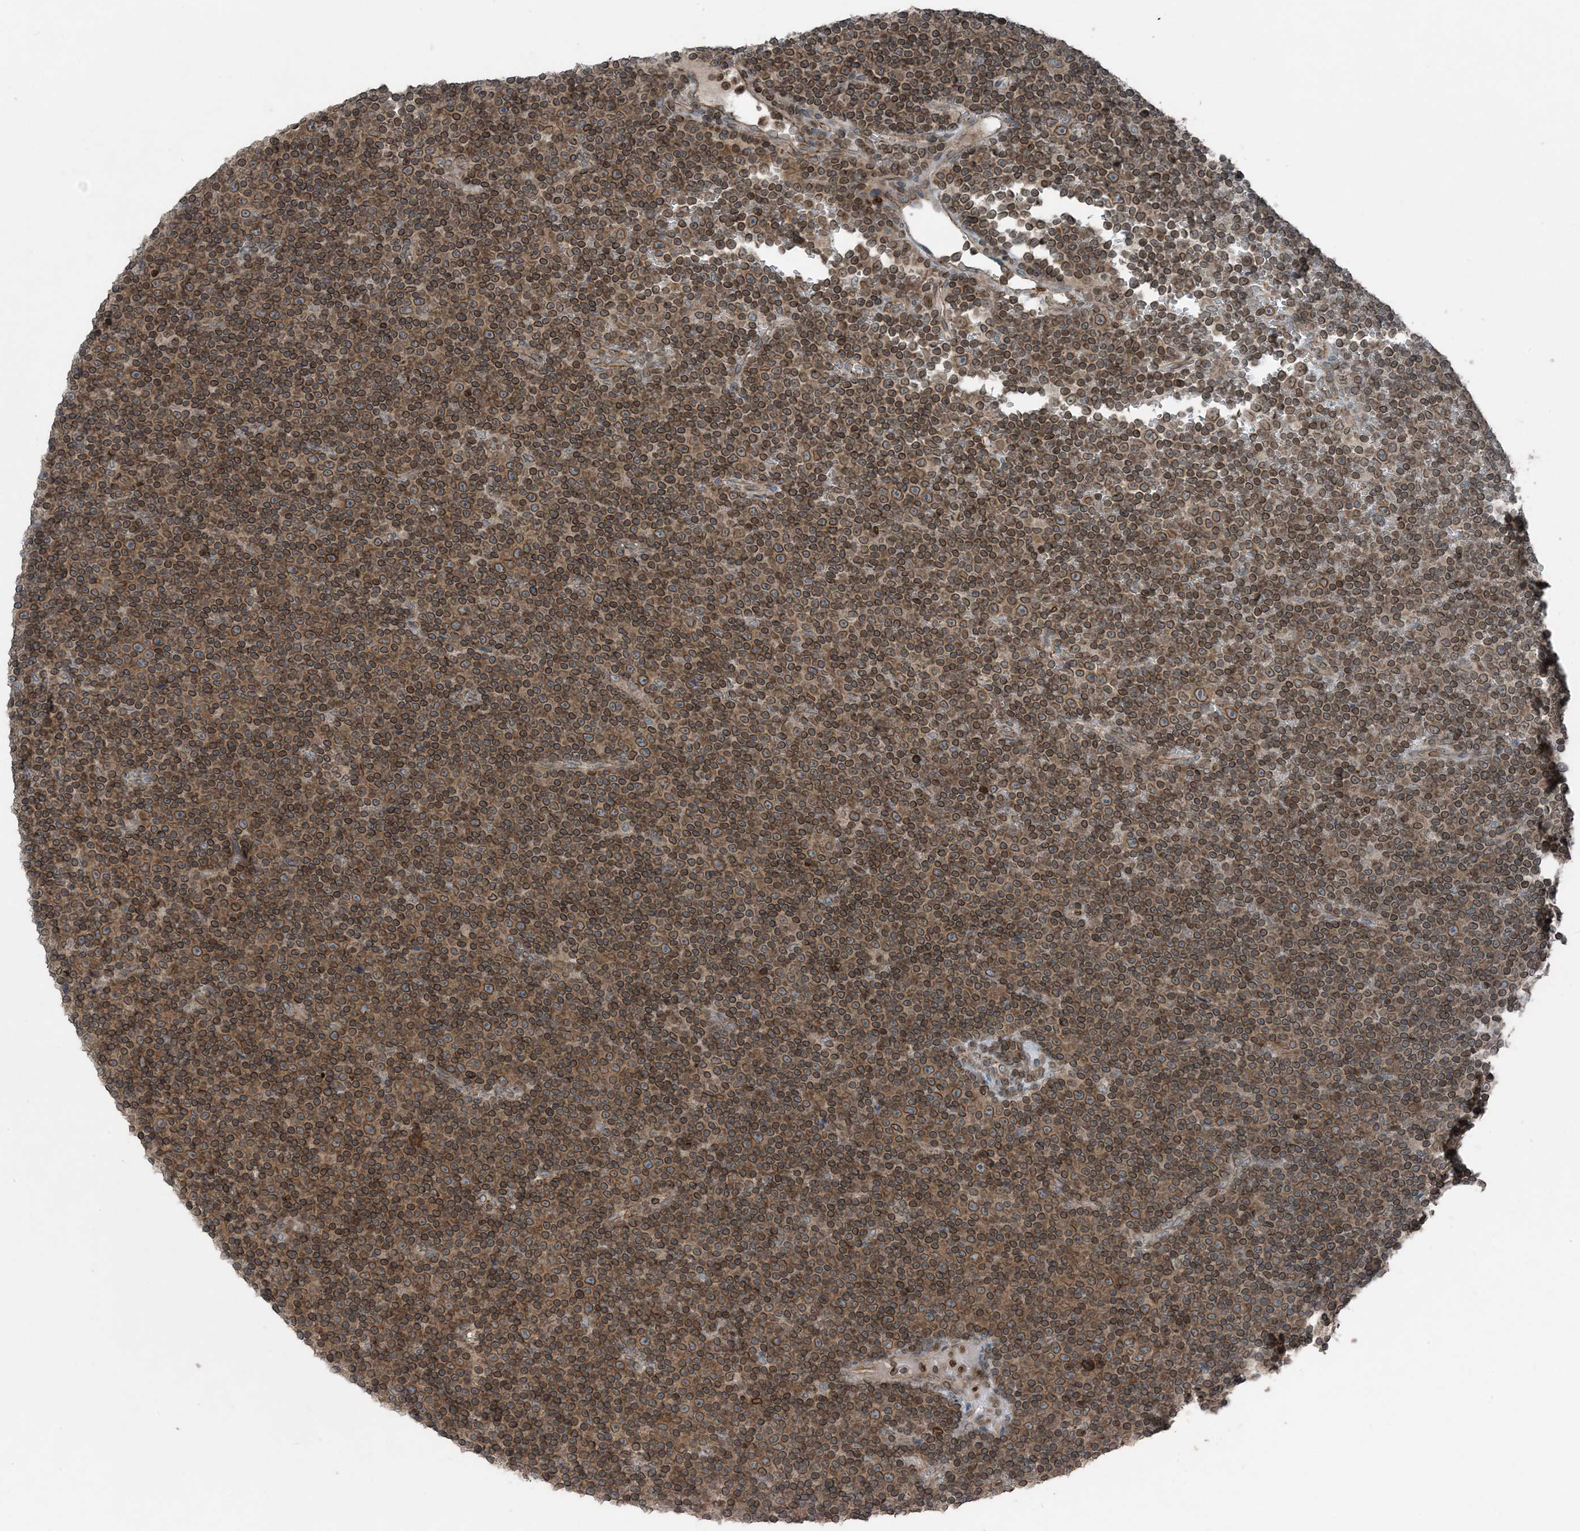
{"staining": {"intensity": "moderate", "quantity": ">75%", "location": "cytoplasmic/membranous,nuclear"}, "tissue": "lymphoma", "cell_type": "Tumor cells", "image_type": "cancer", "snomed": [{"axis": "morphology", "description": "Malignant lymphoma, non-Hodgkin's type, Low grade"}, {"axis": "topography", "description": "Lymph node"}], "caption": "Moderate cytoplasmic/membranous and nuclear protein positivity is present in about >75% of tumor cells in malignant lymphoma, non-Hodgkin's type (low-grade). (DAB = brown stain, brightfield microscopy at high magnification).", "gene": "ZFAND2B", "patient": {"sex": "female", "age": 67}}